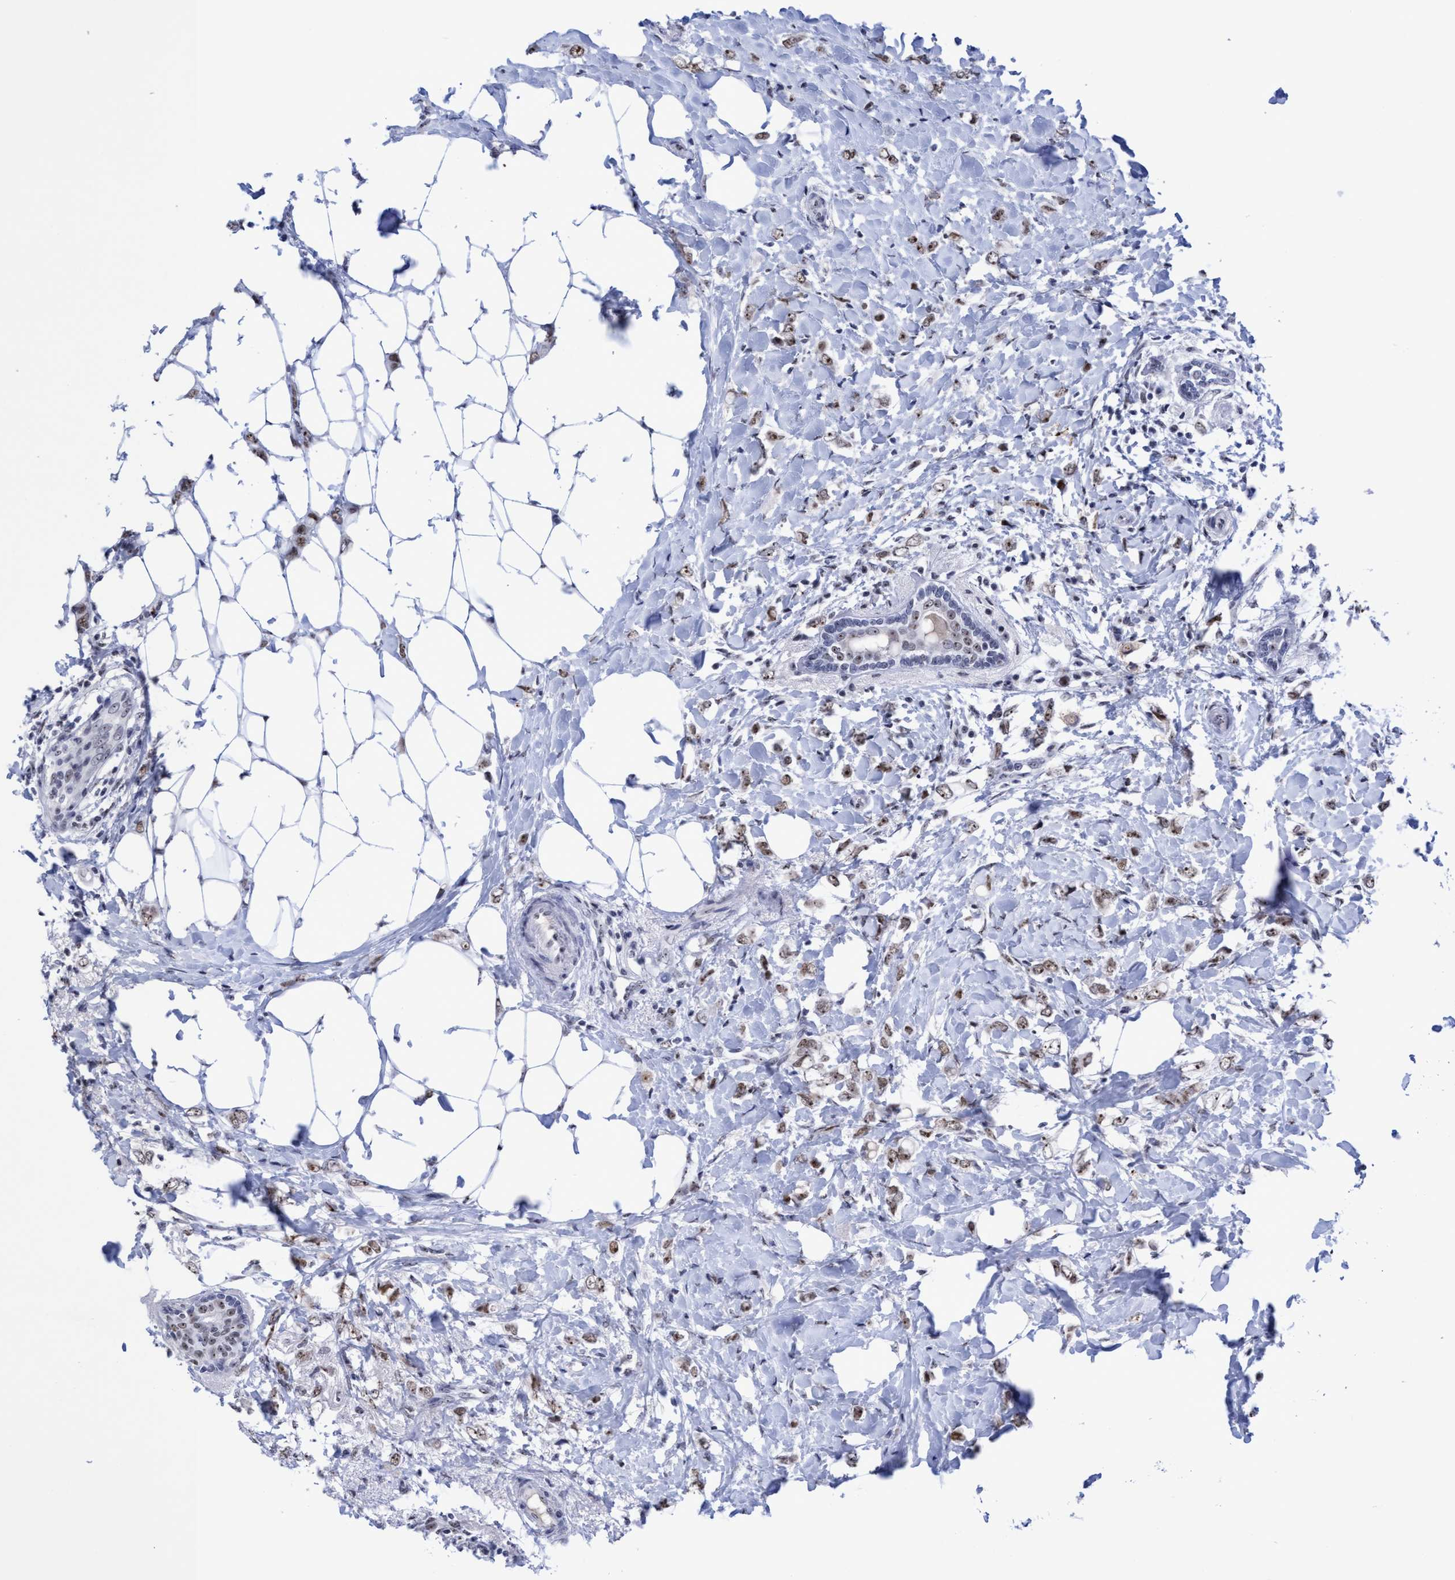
{"staining": {"intensity": "moderate", "quantity": ">75%", "location": "nuclear"}, "tissue": "breast cancer", "cell_type": "Tumor cells", "image_type": "cancer", "snomed": [{"axis": "morphology", "description": "Normal tissue, NOS"}, {"axis": "morphology", "description": "Lobular carcinoma"}, {"axis": "topography", "description": "Breast"}], "caption": "Human breast cancer stained with a brown dye exhibits moderate nuclear positive staining in approximately >75% of tumor cells.", "gene": "EFCAB10", "patient": {"sex": "female", "age": 47}}